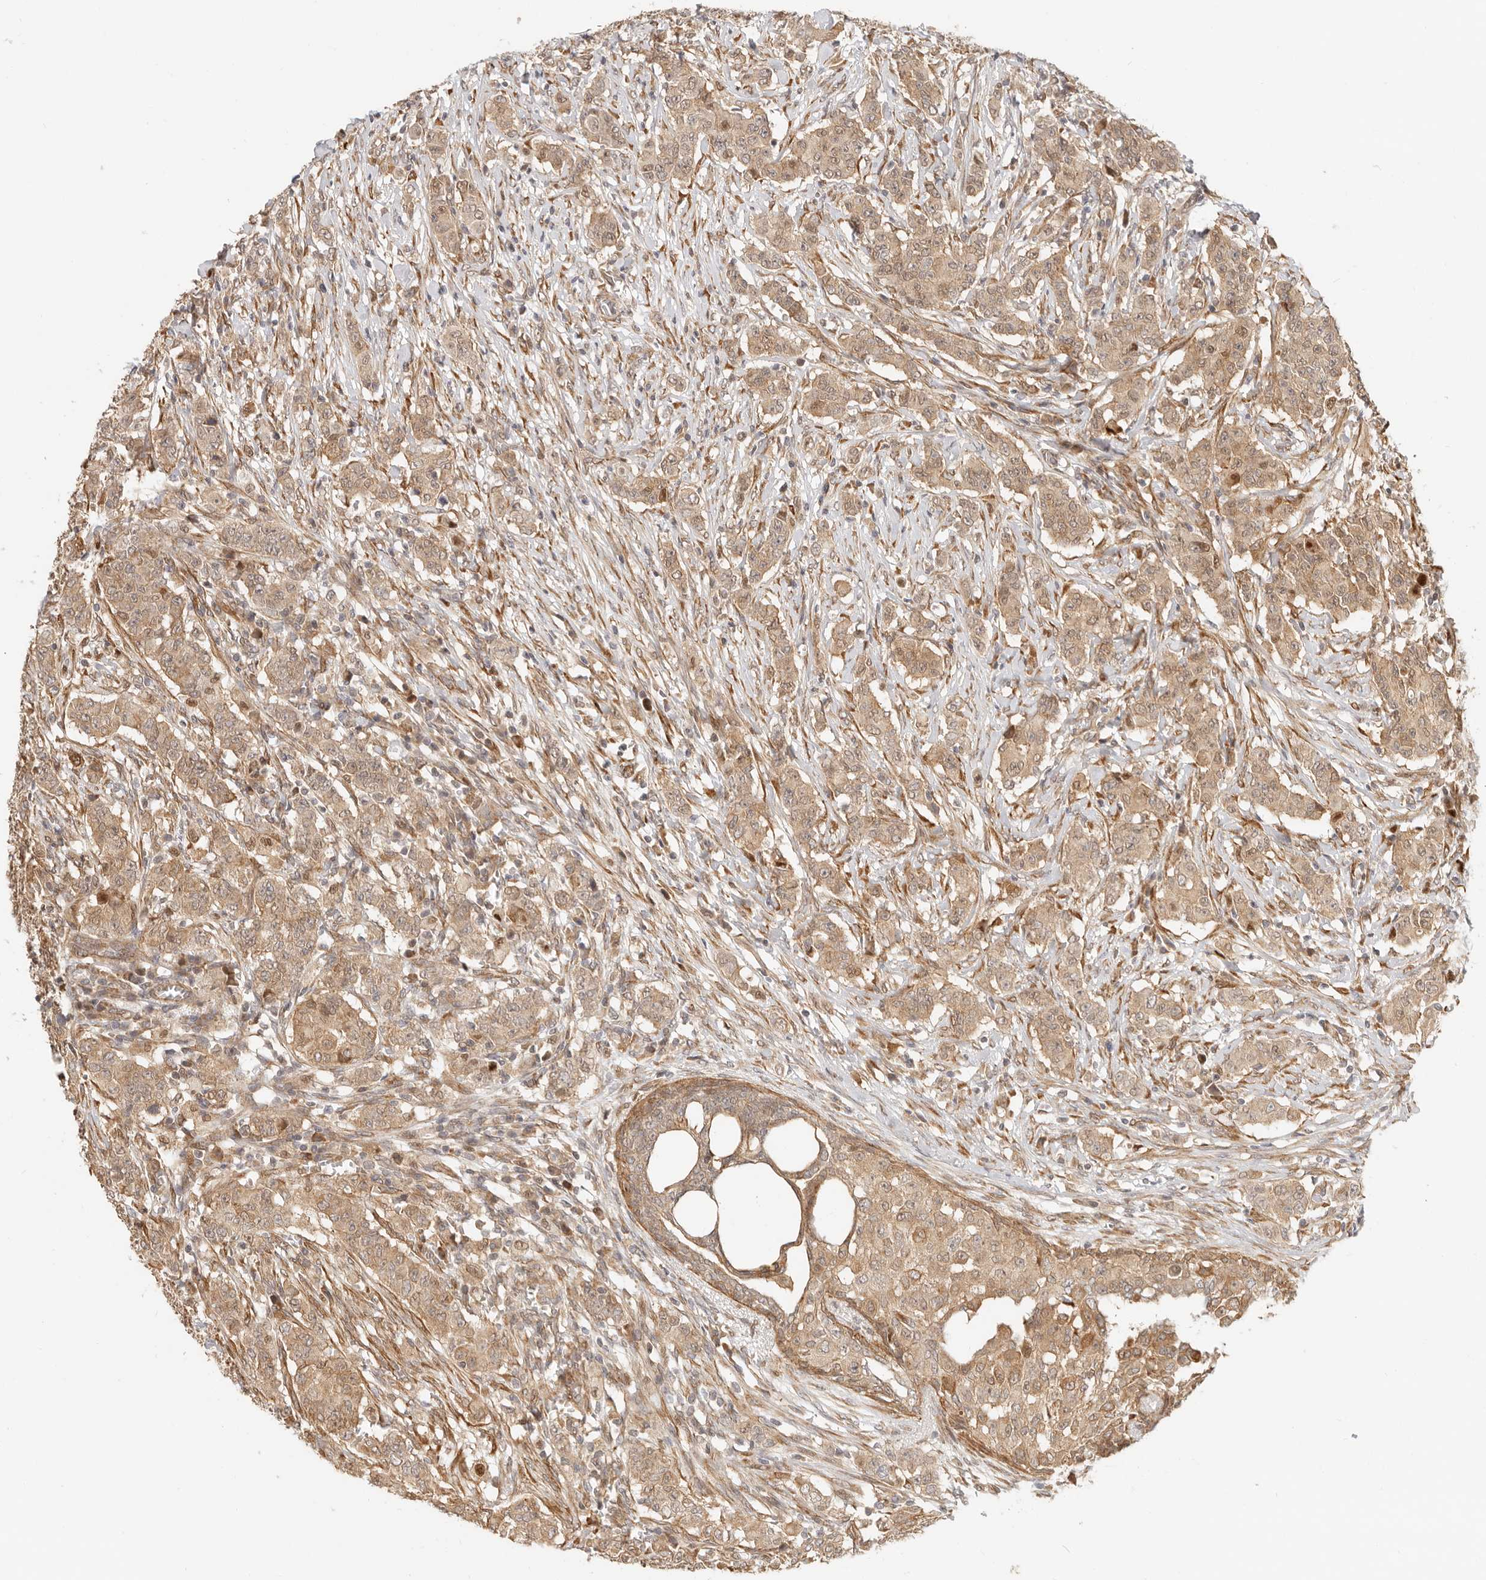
{"staining": {"intensity": "moderate", "quantity": ">75%", "location": "cytoplasmic/membranous"}, "tissue": "breast cancer", "cell_type": "Tumor cells", "image_type": "cancer", "snomed": [{"axis": "morphology", "description": "Duct carcinoma"}, {"axis": "topography", "description": "Breast"}], "caption": "This photomicrograph reveals IHC staining of breast intraductal carcinoma, with medium moderate cytoplasmic/membranous expression in approximately >75% of tumor cells.", "gene": "TUFT1", "patient": {"sex": "female", "age": 40}}